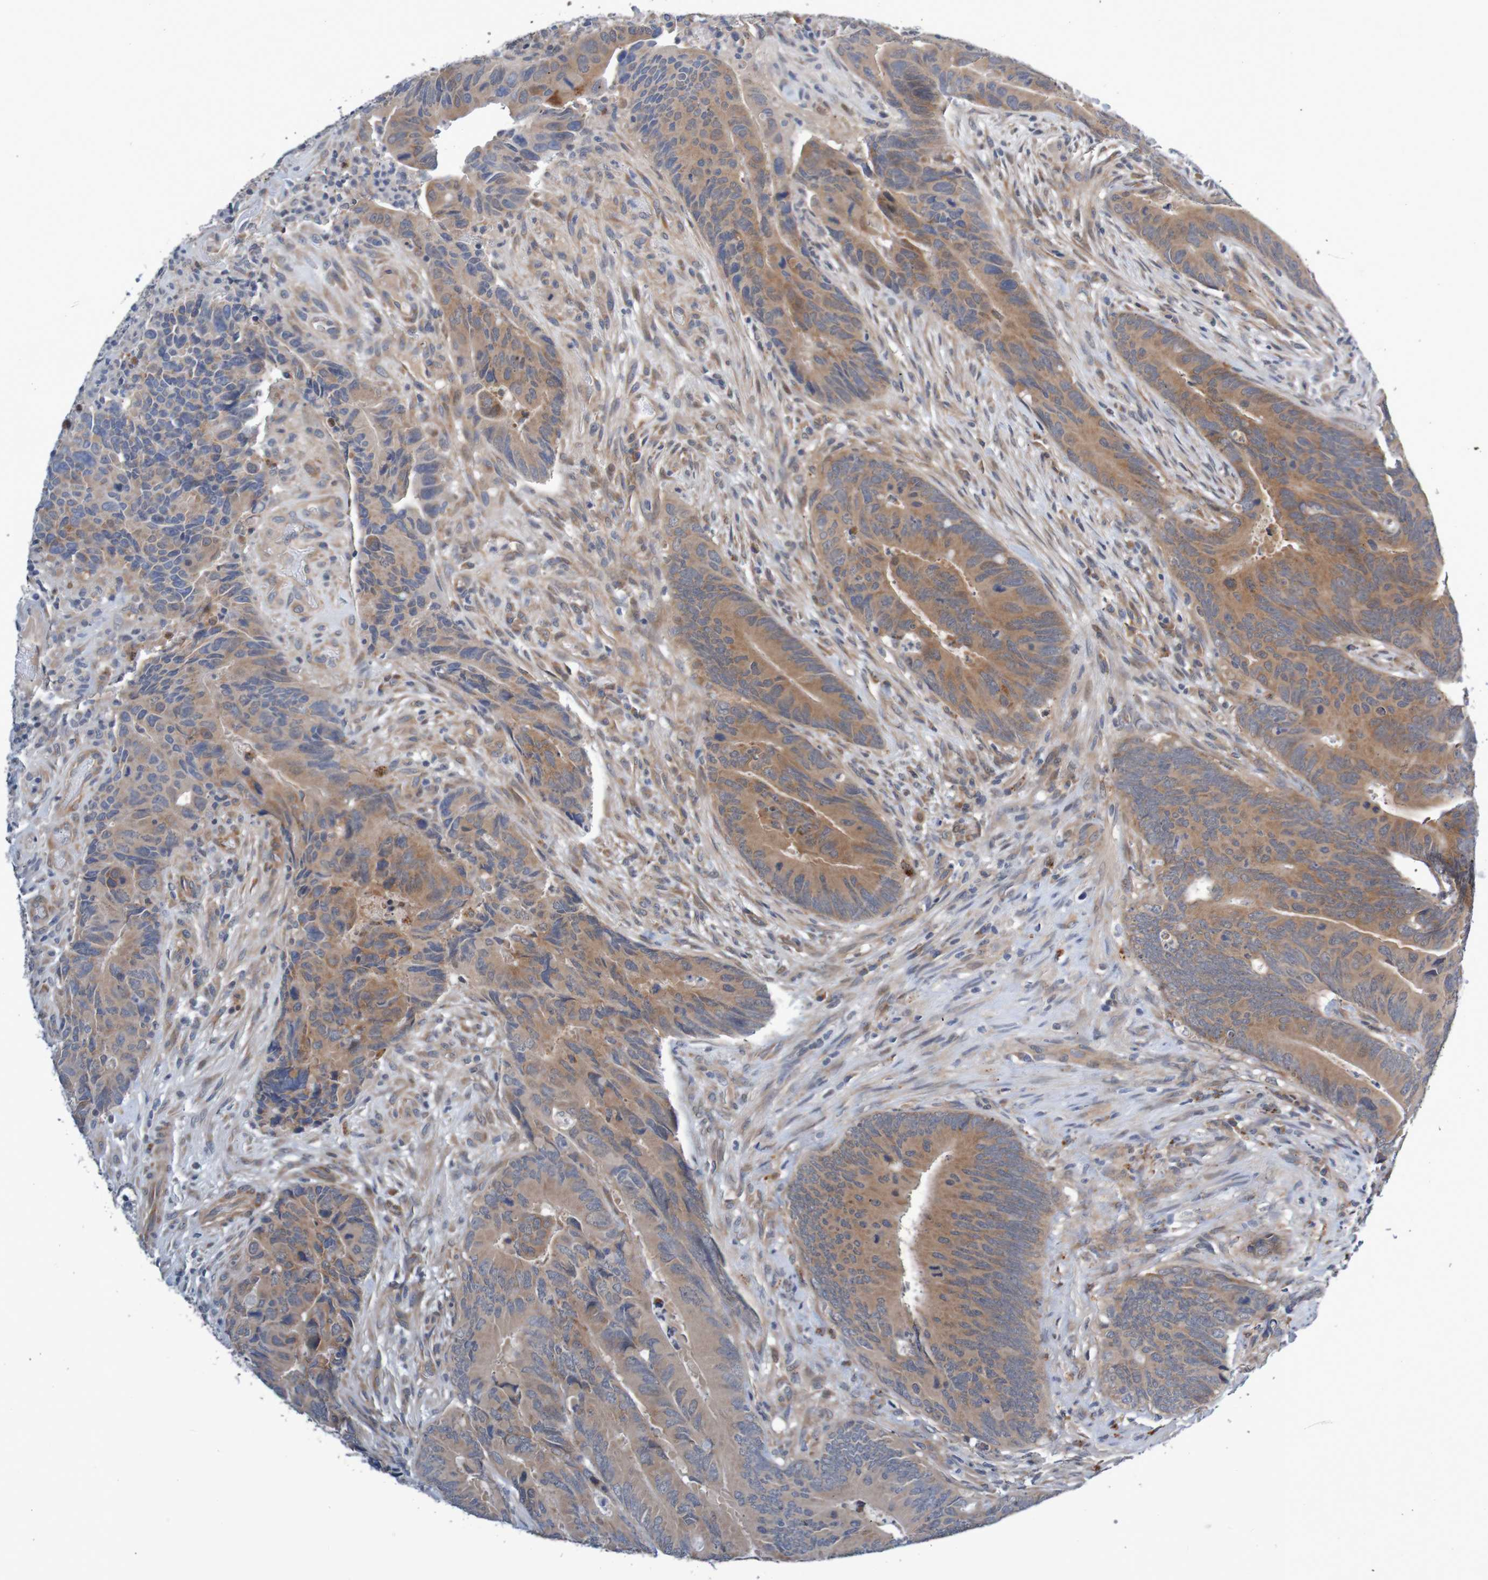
{"staining": {"intensity": "moderate", "quantity": ">75%", "location": "cytoplasmic/membranous"}, "tissue": "colorectal cancer", "cell_type": "Tumor cells", "image_type": "cancer", "snomed": [{"axis": "morphology", "description": "Normal tissue, NOS"}, {"axis": "morphology", "description": "Adenocarcinoma, NOS"}, {"axis": "topography", "description": "Colon"}], "caption": "Moderate cytoplasmic/membranous staining is seen in about >75% of tumor cells in colorectal adenocarcinoma.", "gene": "CPED1", "patient": {"sex": "male", "age": 56}}